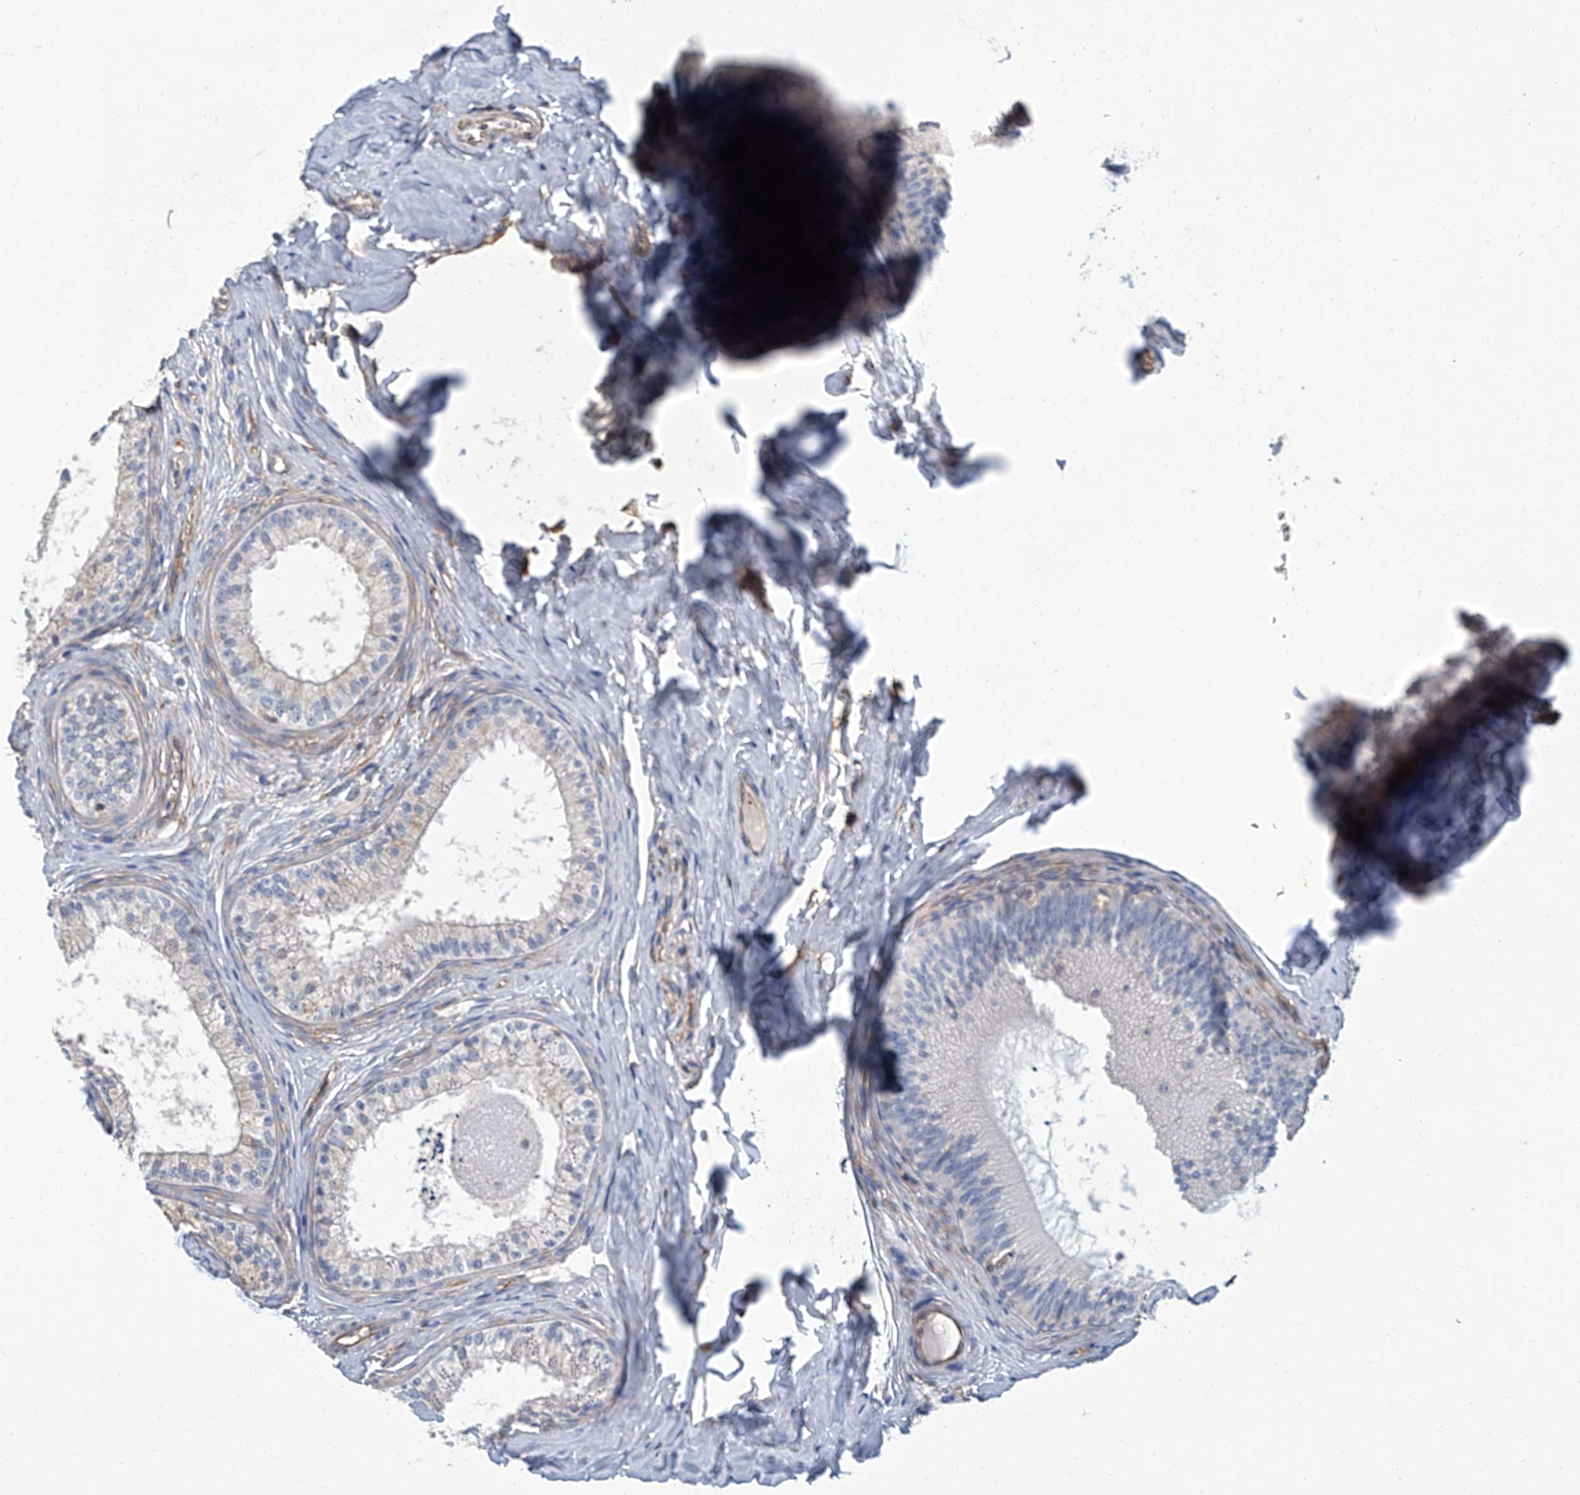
{"staining": {"intensity": "weak", "quantity": "<25%", "location": "cytoplasmic/membranous"}, "tissue": "epididymis", "cell_type": "Glandular cells", "image_type": "normal", "snomed": [{"axis": "morphology", "description": "Normal tissue, NOS"}, {"axis": "topography", "description": "Epididymis"}], "caption": "This is a histopathology image of IHC staining of benign epididymis, which shows no expression in glandular cells. (DAB (3,3'-diaminobenzidine) IHC with hematoxylin counter stain).", "gene": "PSMB10", "patient": {"sex": "male", "age": 29}}